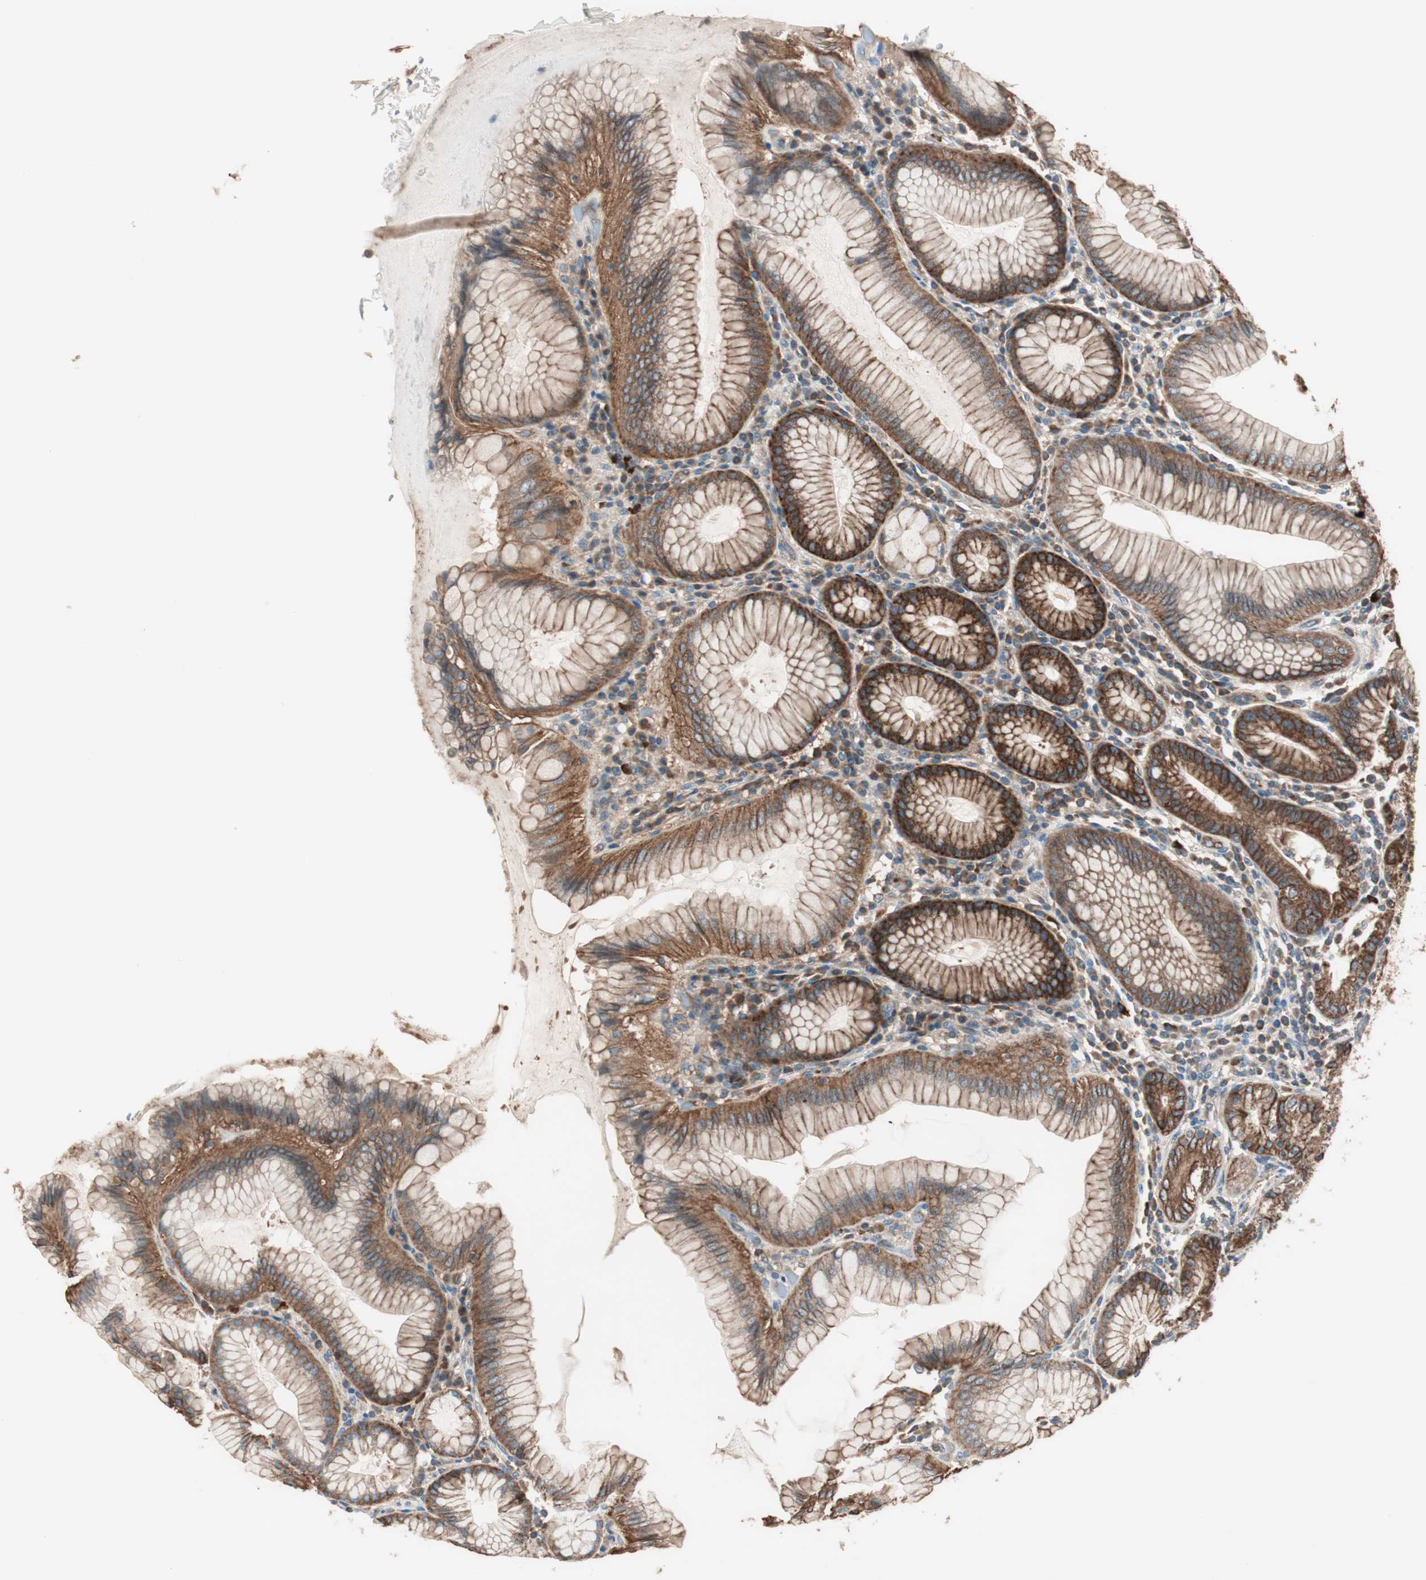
{"staining": {"intensity": "strong", "quantity": ">75%", "location": "cytoplasmic/membranous"}, "tissue": "stomach", "cell_type": "Glandular cells", "image_type": "normal", "snomed": [{"axis": "morphology", "description": "Normal tissue, NOS"}, {"axis": "topography", "description": "Stomach, lower"}], "caption": "Immunohistochemical staining of unremarkable stomach exhibits high levels of strong cytoplasmic/membranous expression in approximately >75% of glandular cells.", "gene": "CC2D1A", "patient": {"sex": "female", "age": 76}}